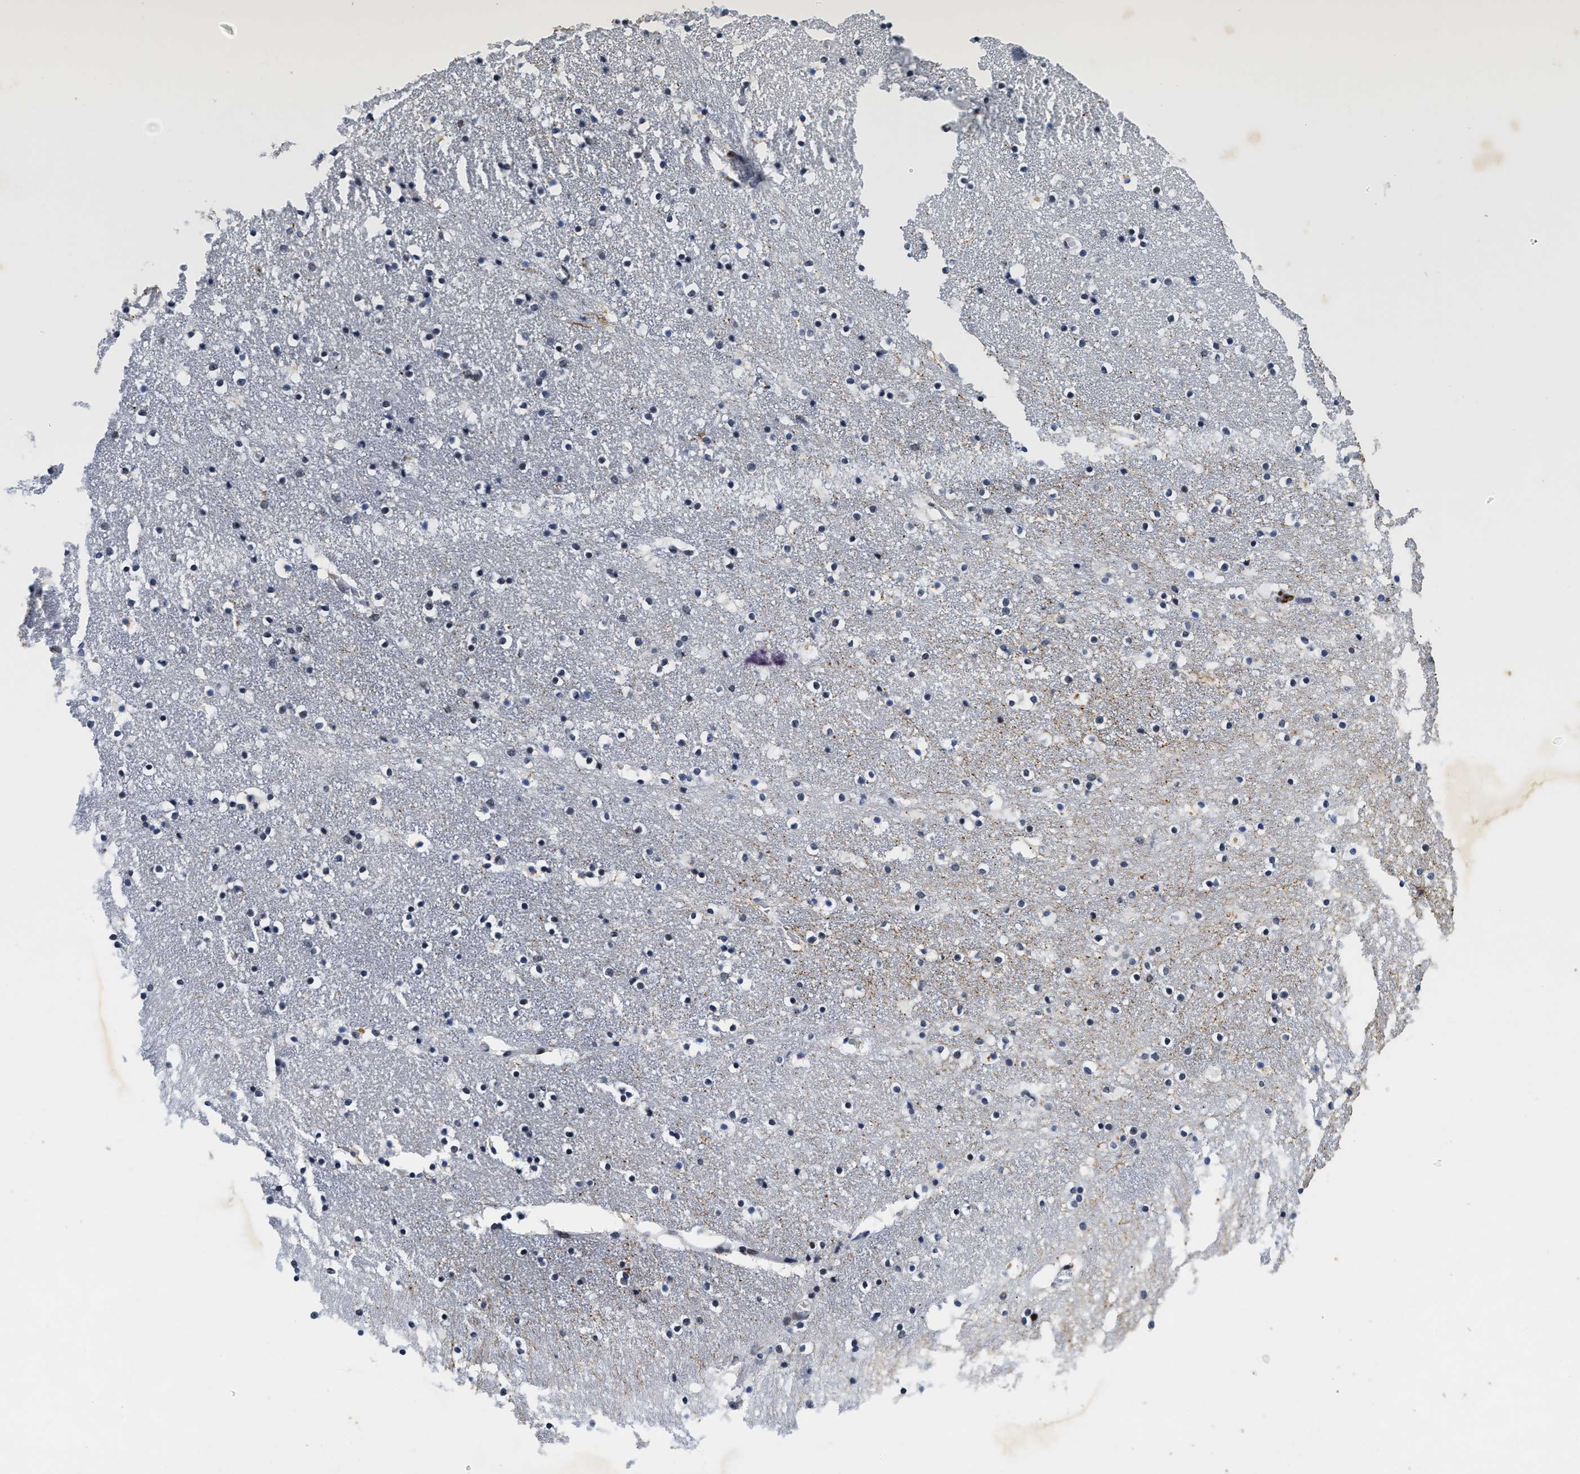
{"staining": {"intensity": "moderate", "quantity": "<25%", "location": "nuclear"}, "tissue": "caudate", "cell_type": "Glial cells", "image_type": "normal", "snomed": [{"axis": "morphology", "description": "Normal tissue, NOS"}, {"axis": "topography", "description": "Lateral ventricle wall"}], "caption": "The micrograph reveals a brown stain indicating the presence of a protein in the nuclear of glial cells in caudate.", "gene": "INIP", "patient": {"sex": "male", "age": 45}}